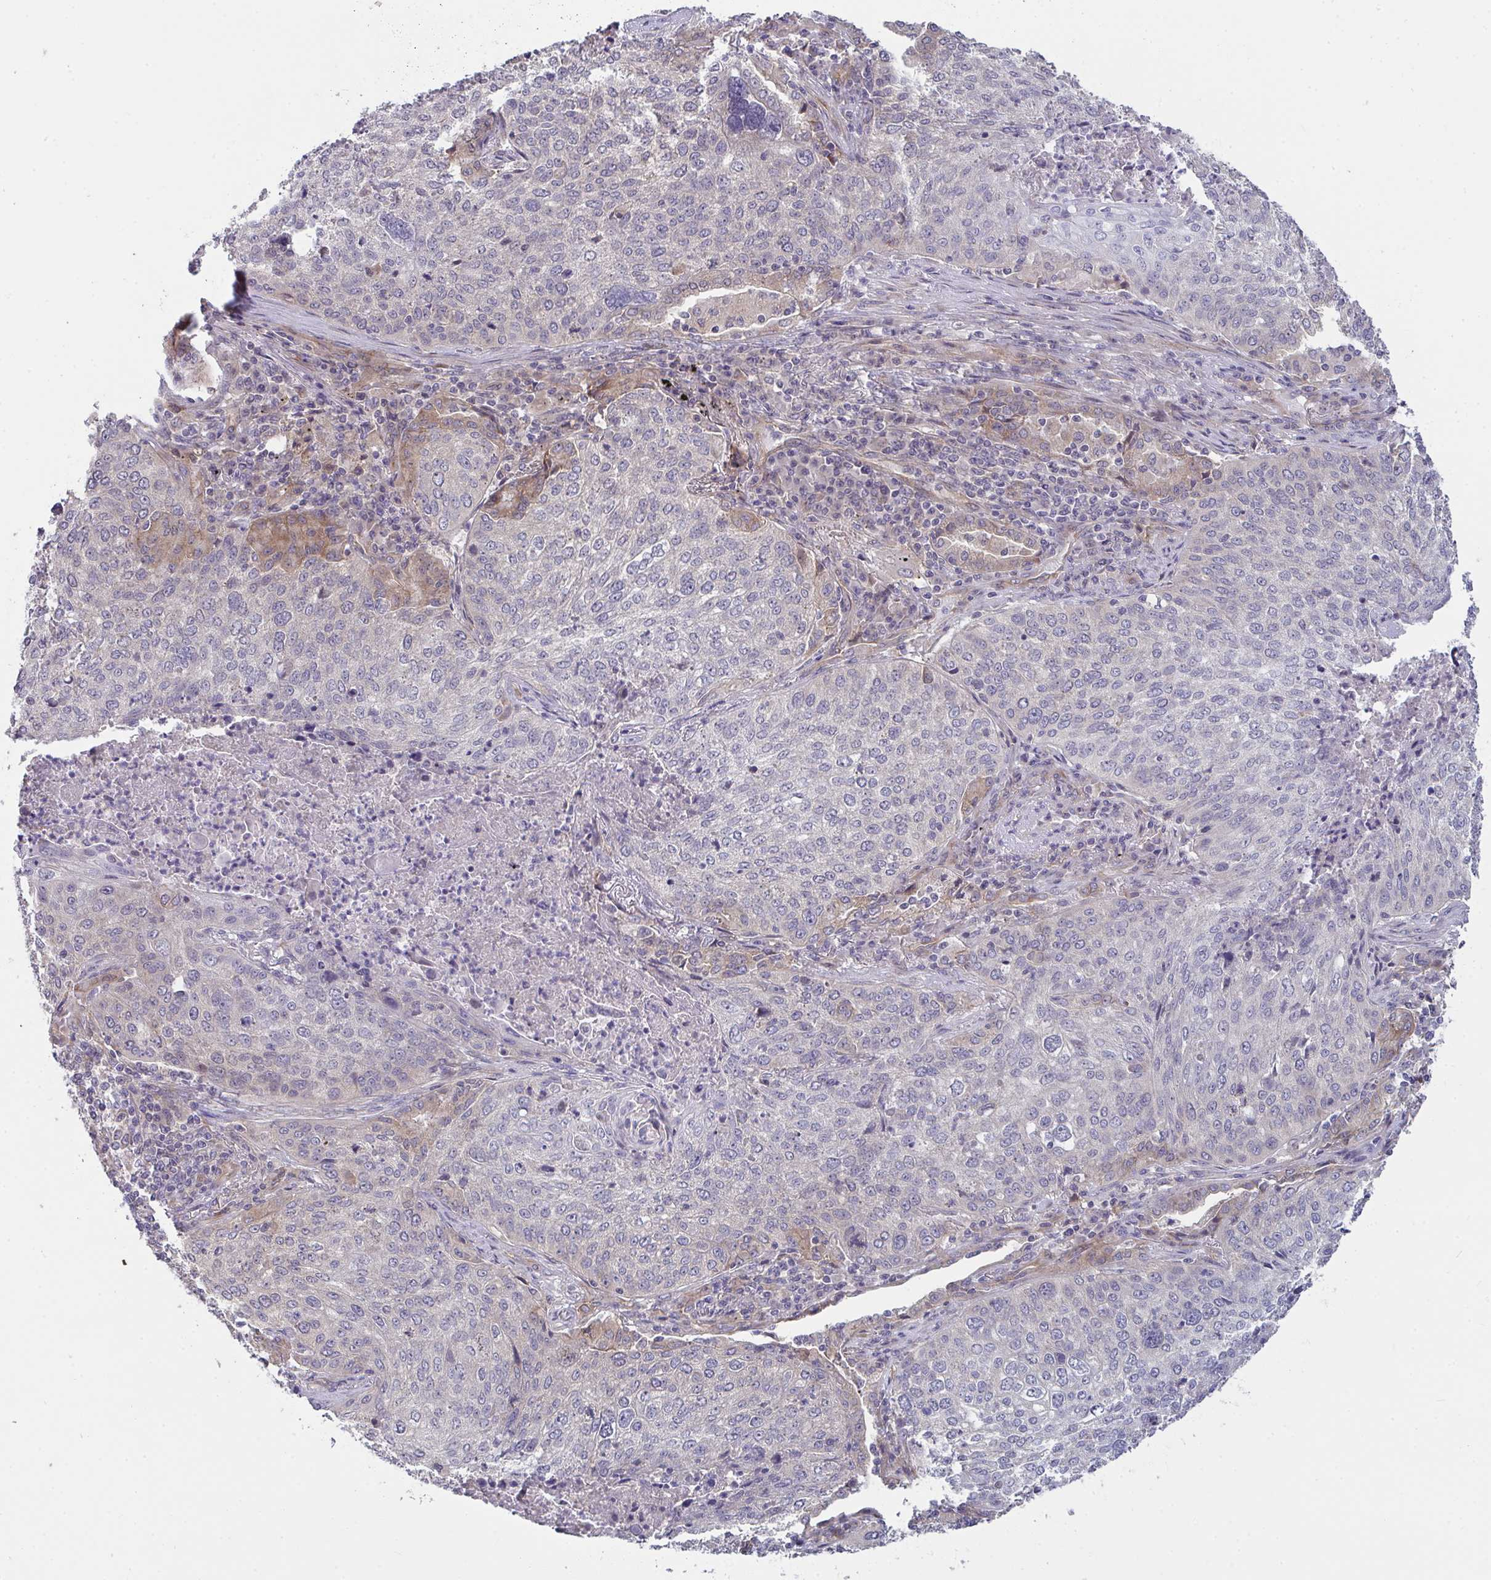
{"staining": {"intensity": "weak", "quantity": "<25%", "location": "cytoplasmic/membranous"}, "tissue": "lung cancer", "cell_type": "Tumor cells", "image_type": "cancer", "snomed": [{"axis": "morphology", "description": "Squamous cell carcinoma, NOS"}, {"axis": "topography", "description": "Lung"}], "caption": "IHC image of neoplastic tissue: lung squamous cell carcinoma stained with DAB demonstrates no significant protein staining in tumor cells.", "gene": "CASP9", "patient": {"sex": "male", "age": 63}}